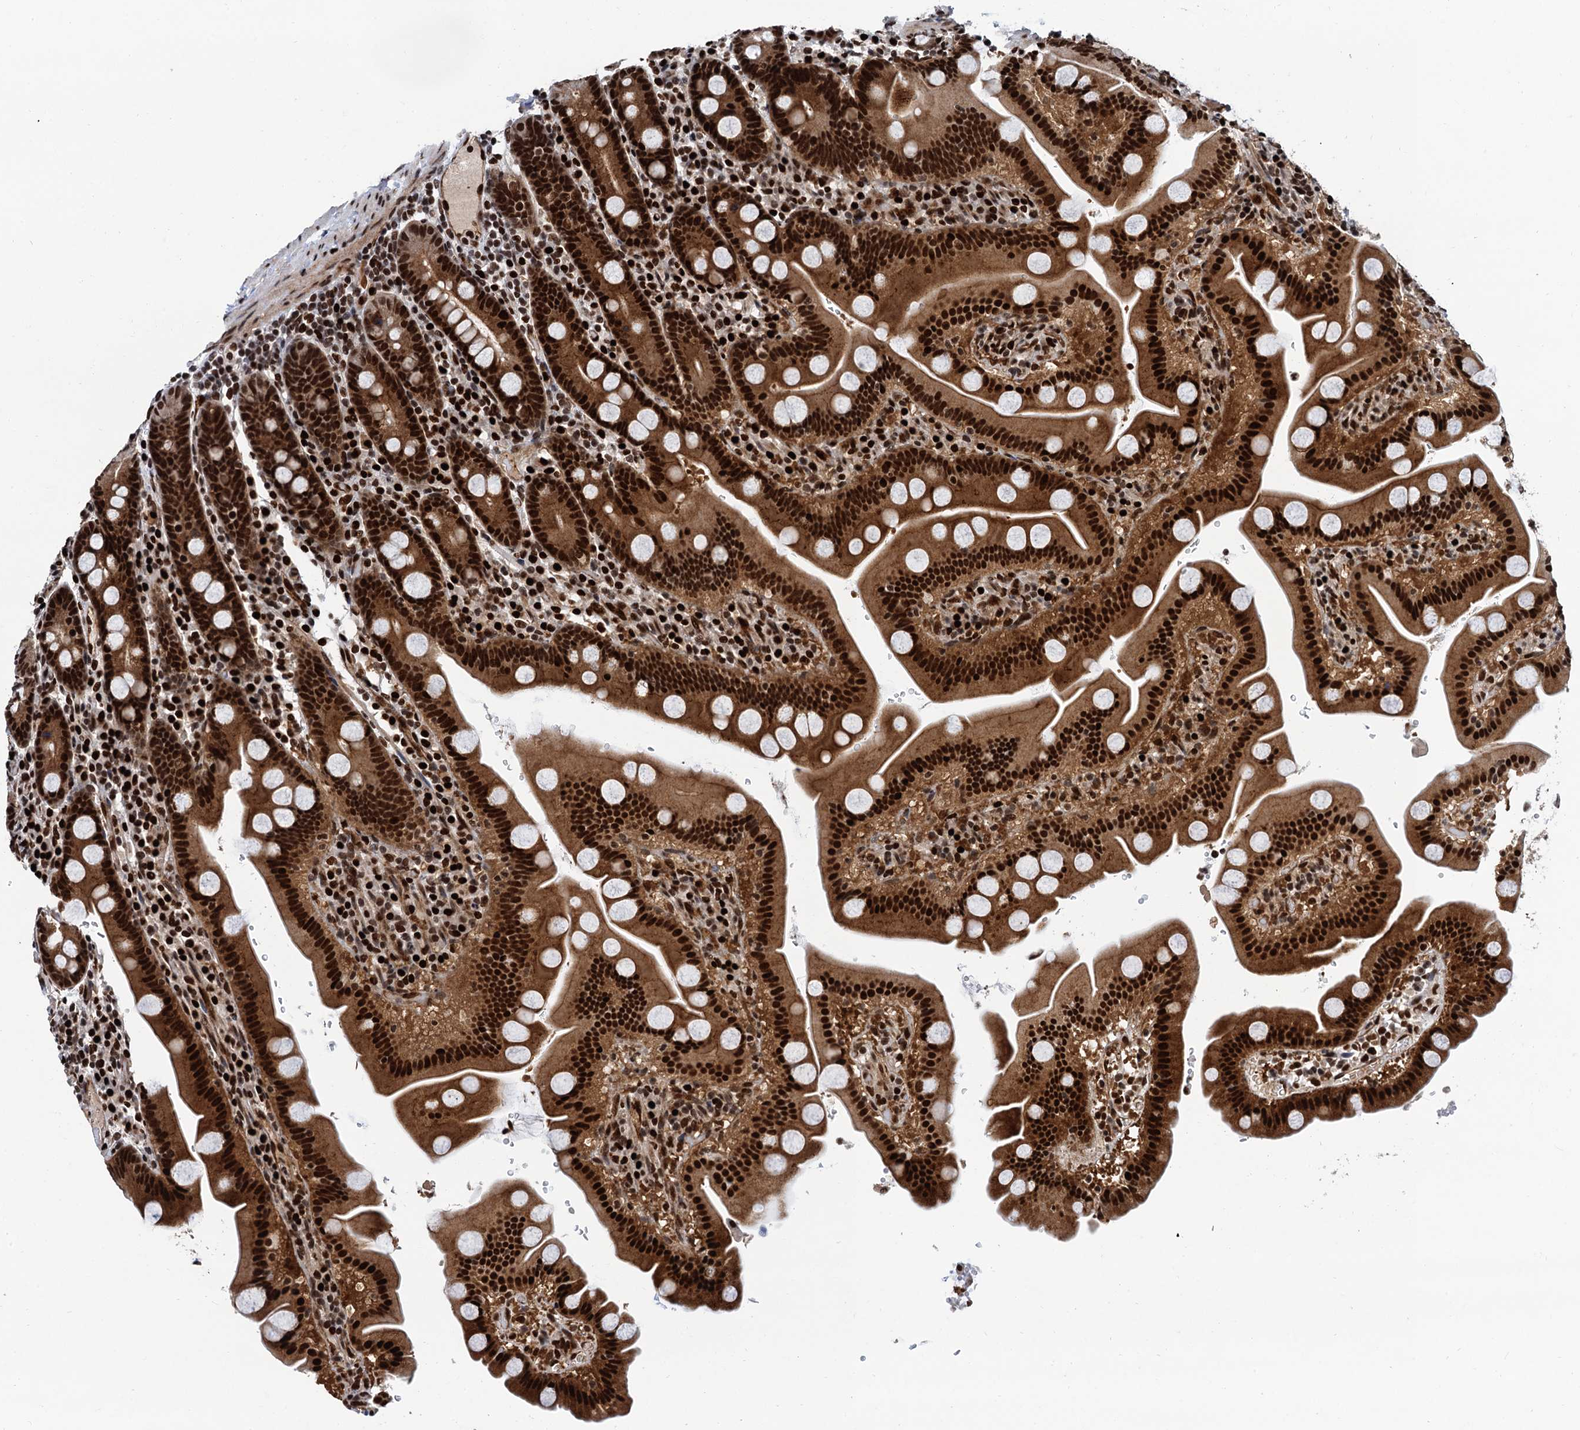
{"staining": {"intensity": "strong", "quantity": ">75%", "location": "cytoplasmic/membranous,nuclear"}, "tissue": "duodenum", "cell_type": "Glandular cells", "image_type": "normal", "snomed": [{"axis": "morphology", "description": "Normal tissue, NOS"}, {"axis": "topography", "description": "Duodenum"}], "caption": "Immunohistochemistry (IHC) histopathology image of normal duodenum stained for a protein (brown), which demonstrates high levels of strong cytoplasmic/membranous,nuclear expression in about >75% of glandular cells.", "gene": "PPP4R1", "patient": {"sex": "male", "age": 55}}